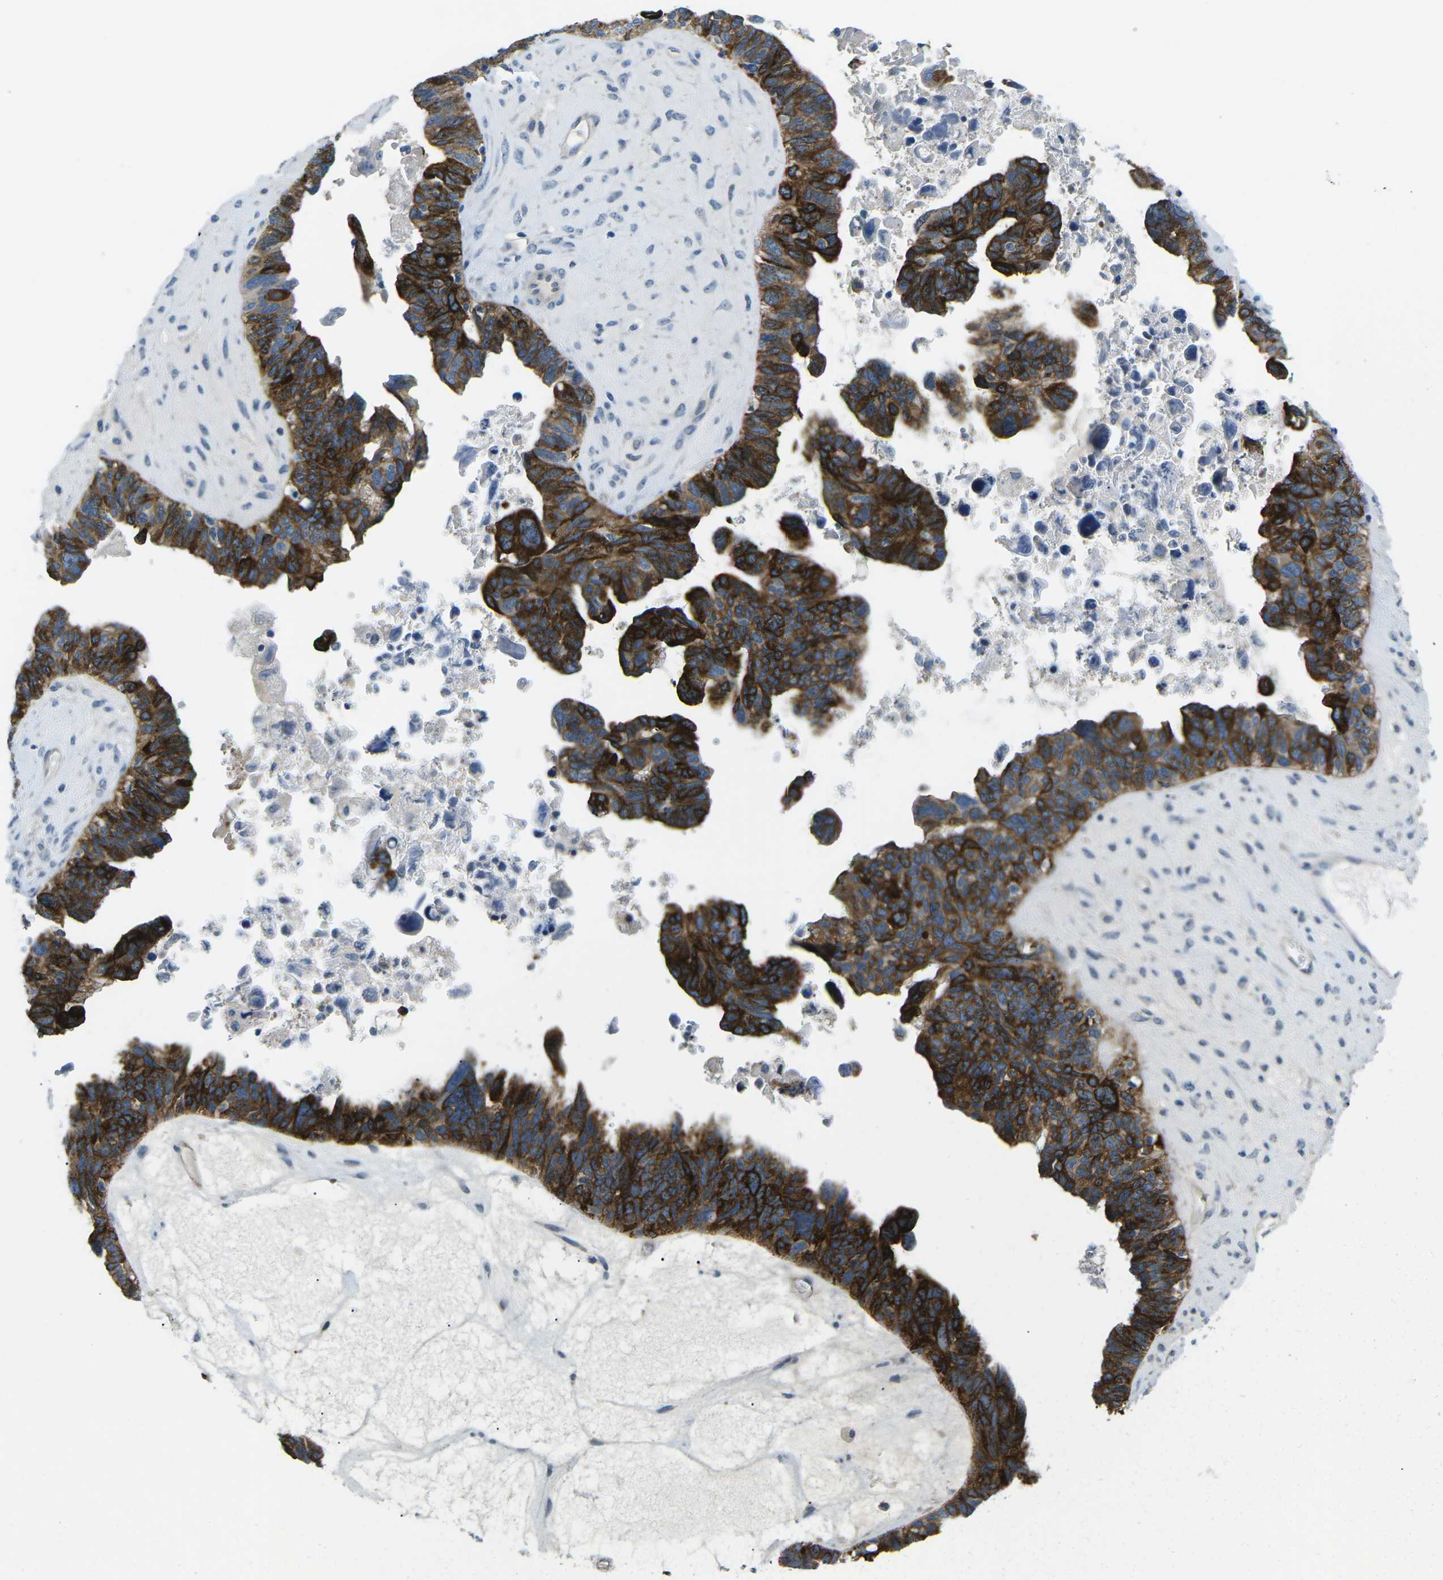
{"staining": {"intensity": "strong", "quantity": ">75%", "location": "cytoplasmic/membranous"}, "tissue": "ovarian cancer", "cell_type": "Tumor cells", "image_type": "cancer", "snomed": [{"axis": "morphology", "description": "Cystadenocarcinoma, serous, NOS"}, {"axis": "topography", "description": "Ovary"}], "caption": "A micrograph showing strong cytoplasmic/membranous expression in about >75% of tumor cells in ovarian serous cystadenocarcinoma, as visualized by brown immunohistochemical staining.", "gene": "CTNND1", "patient": {"sex": "female", "age": 79}}